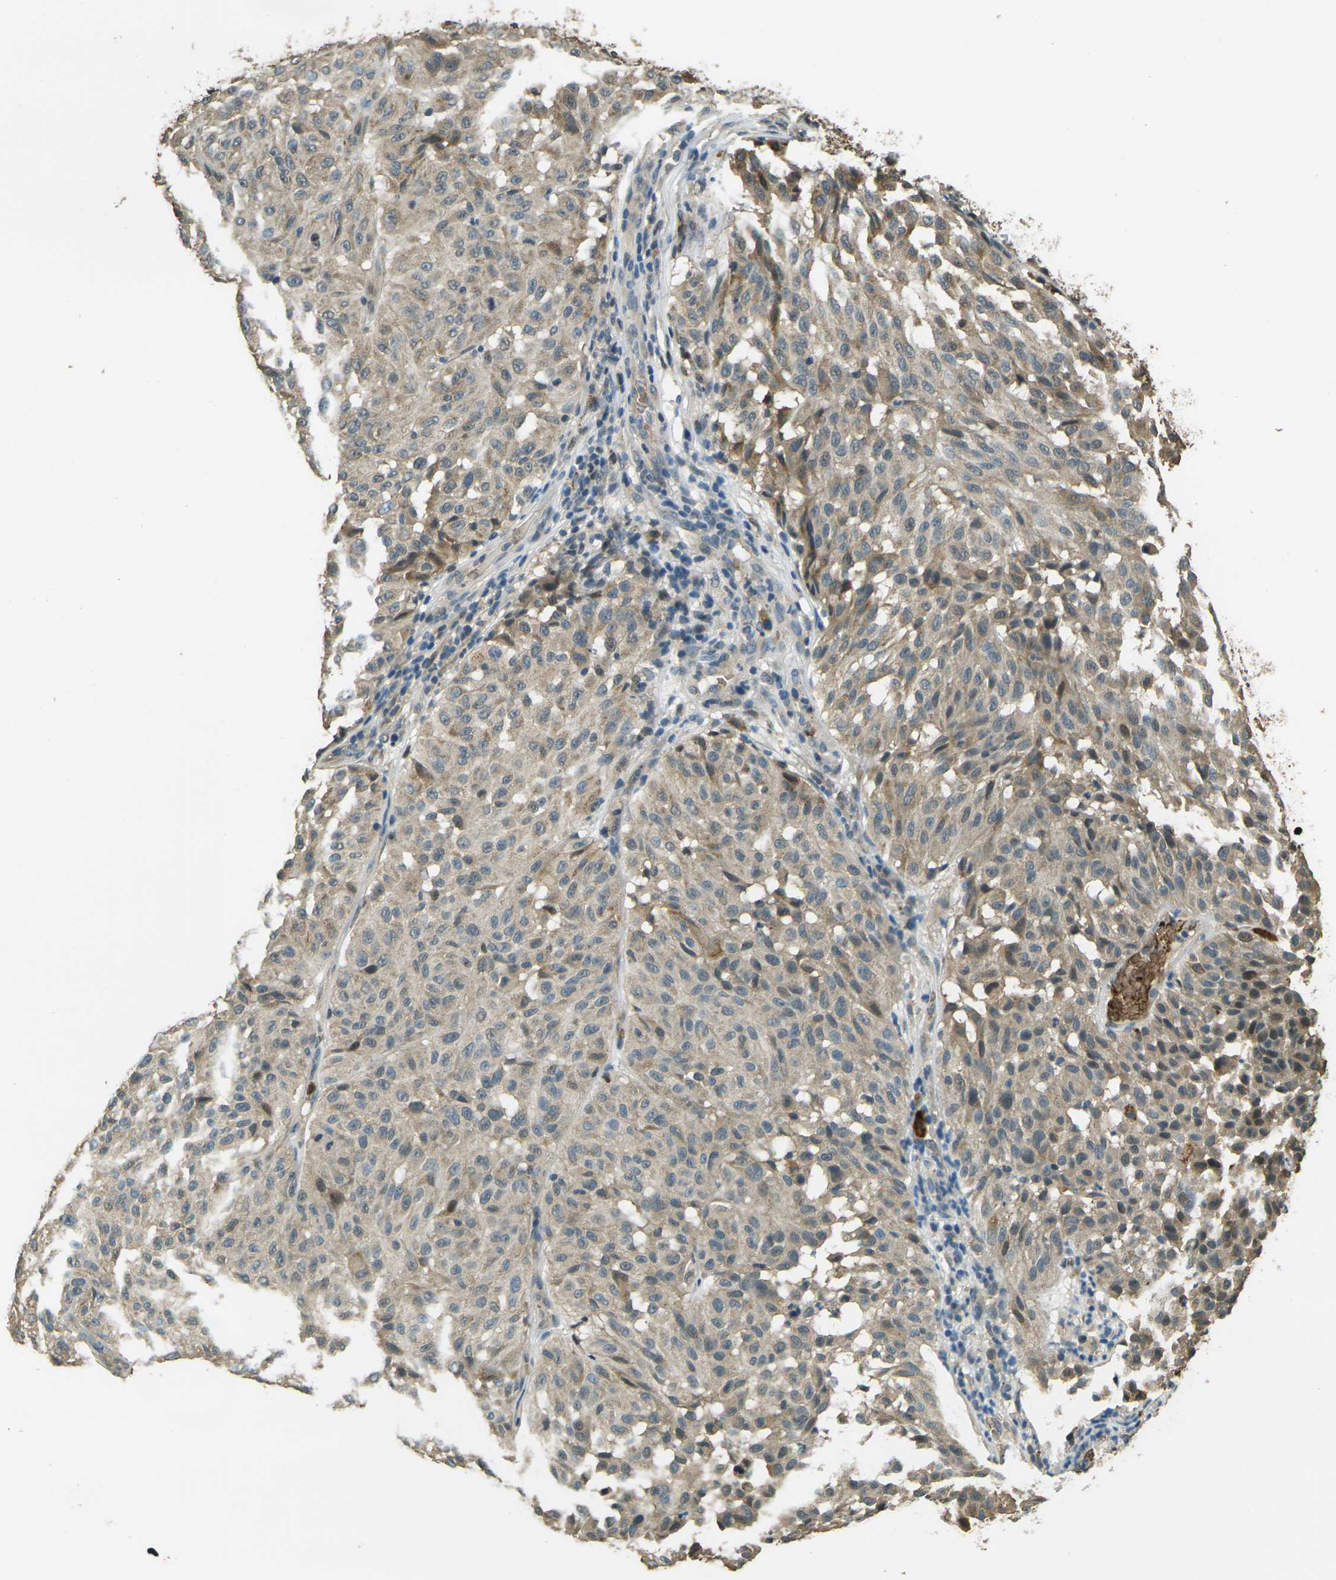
{"staining": {"intensity": "weak", "quantity": ">75%", "location": "cytoplasmic/membranous,nuclear"}, "tissue": "melanoma", "cell_type": "Tumor cells", "image_type": "cancer", "snomed": [{"axis": "morphology", "description": "Malignant melanoma, NOS"}, {"axis": "topography", "description": "Skin"}], "caption": "Protein expression analysis of human melanoma reveals weak cytoplasmic/membranous and nuclear positivity in approximately >75% of tumor cells. Using DAB (3,3'-diaminobenzidine) (brown) and hematoxylin (blue) stains, captured at high magnification using brightfield microscopy.", "gene": "TOR1A", "patient": {"sex": "female", "age": 46}}